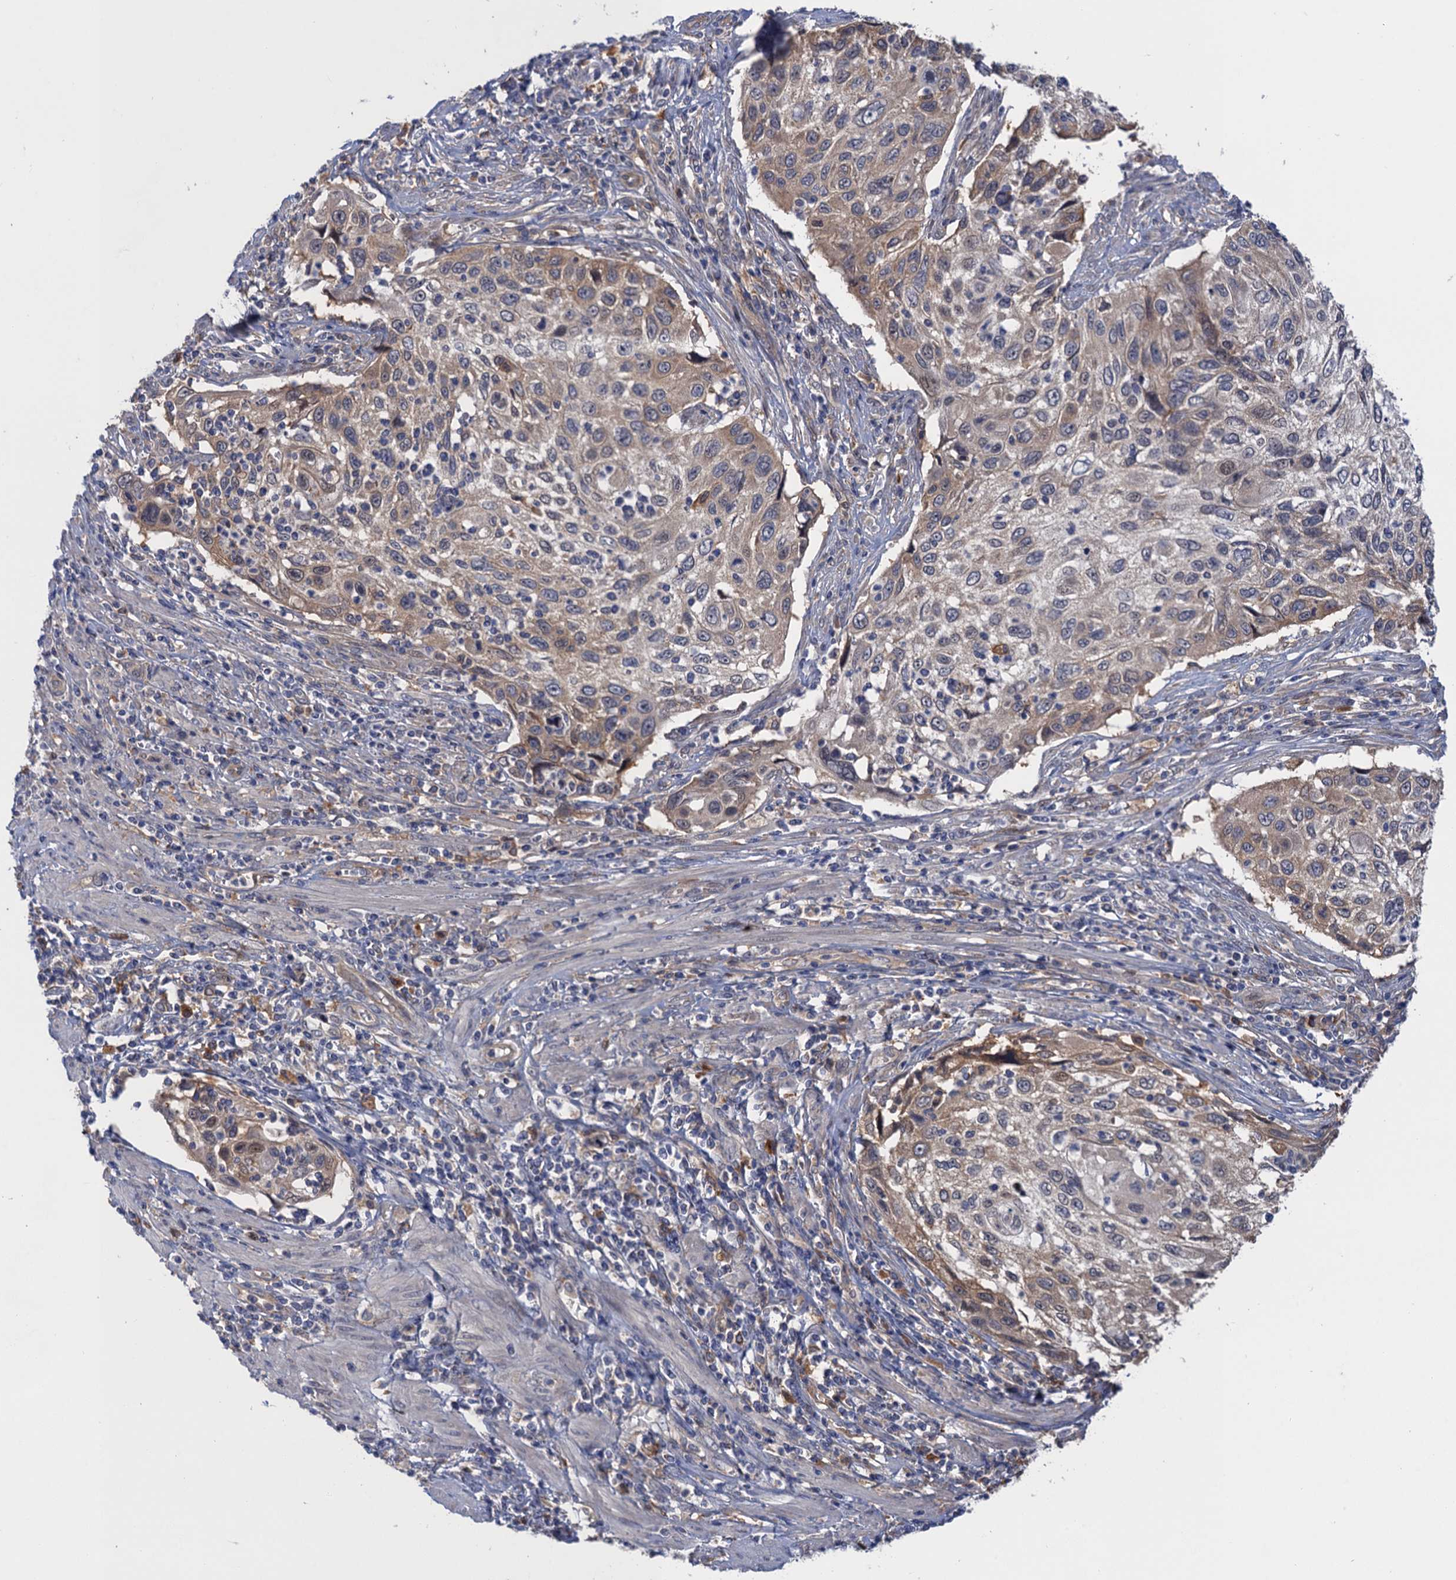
{"staining": {"intensity": "weak", "quantity": "<25%", "location": "cytoplasmic/membranous"}, "tissue": "cervical cancer", "cell_type": "Tumor cells", "image_type": "cancer", "snomed": [{"axis": "morphology", "description": "Squamous cell carcinoma, NOS"}, {"axis": "topography", "description": "Cervix"}], "caption": "Tumor cells show no significant positivity in cervical cancer (squamous cell carcinoma).", "gene": "NEK8", "patient": {"sex": "female", "age": 70}}